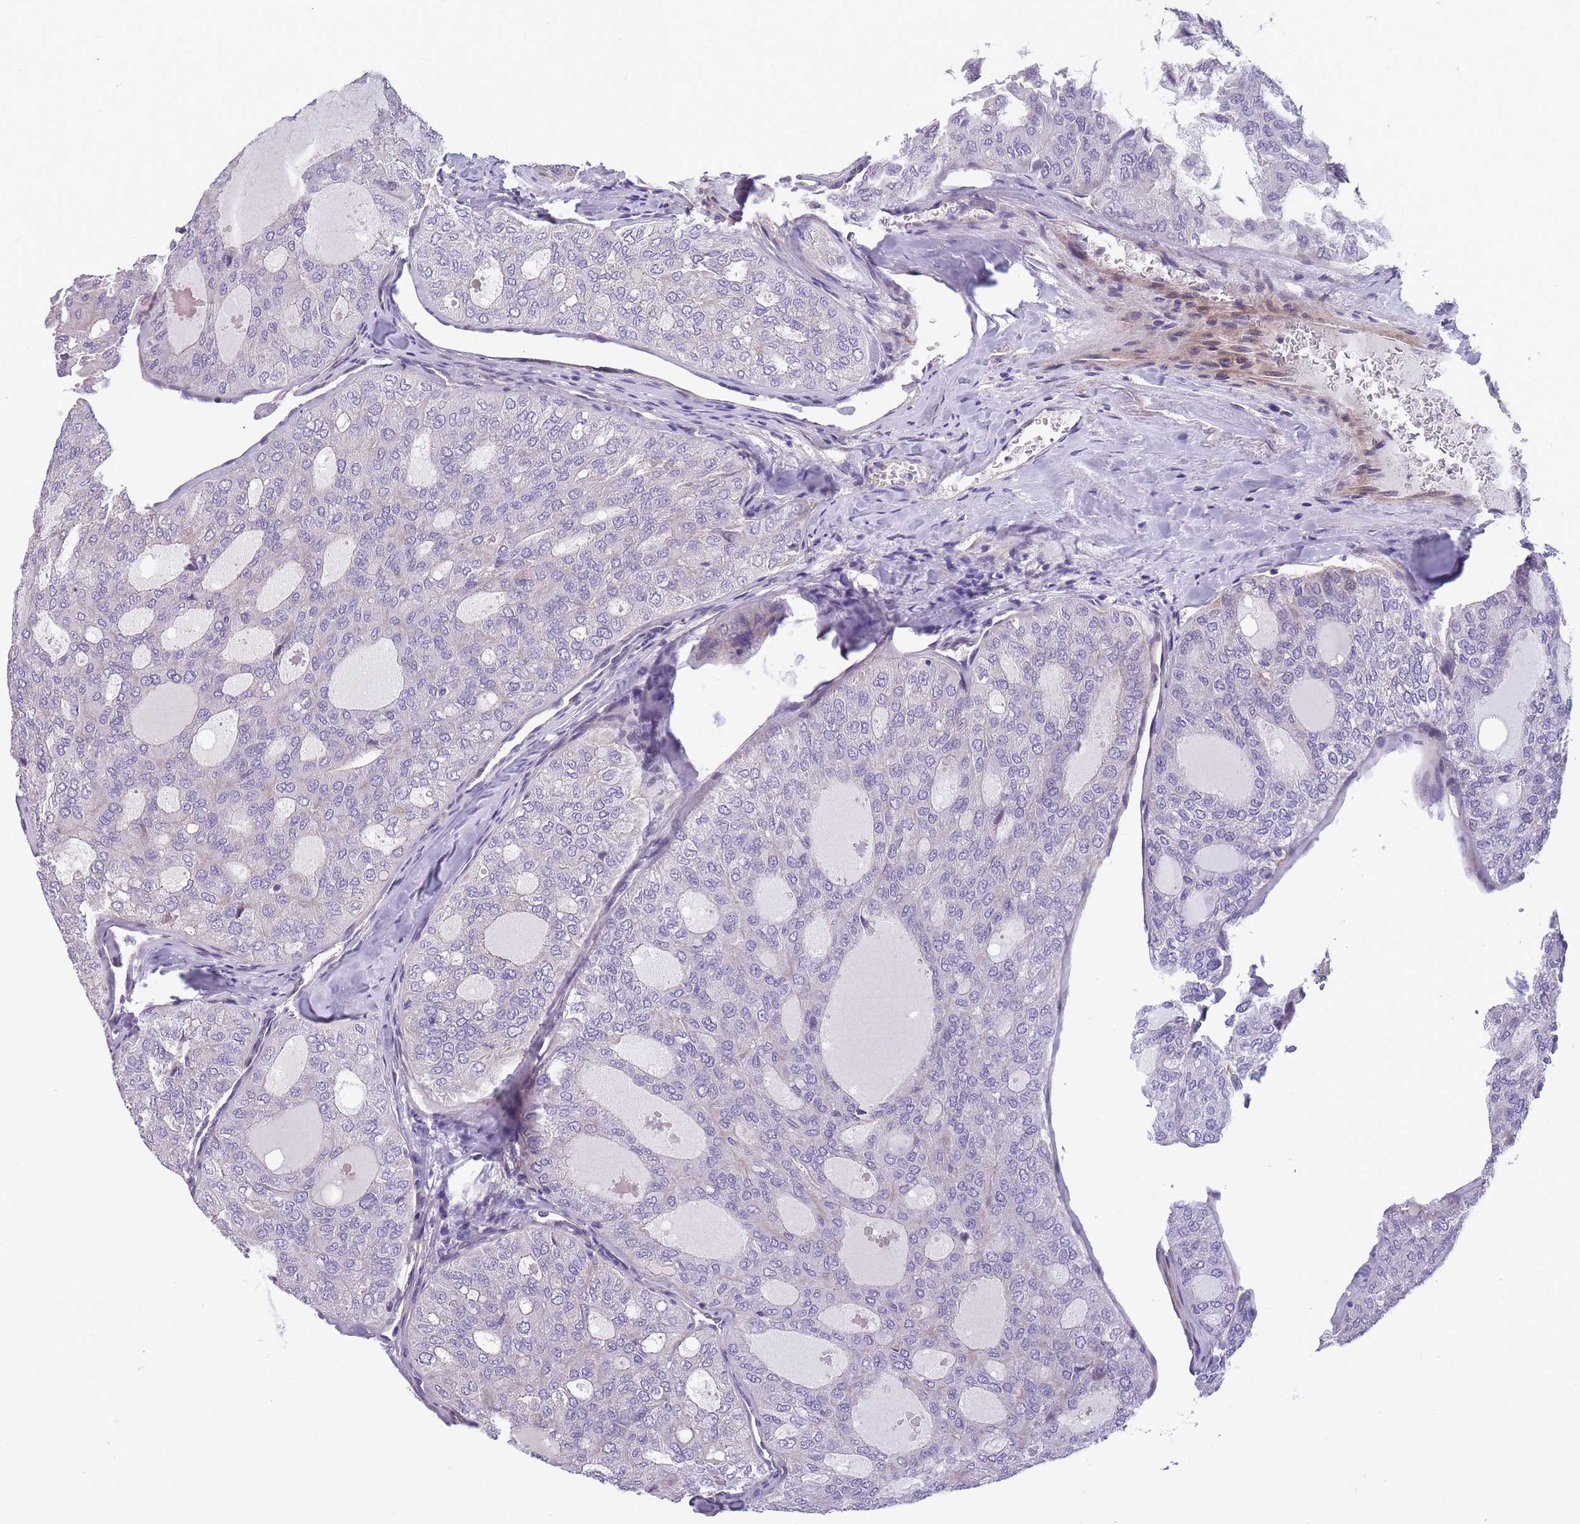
{"staining": {"intensity": "negative", "quantity": "none", "location": "none"}, "tissue": "thyroid cancer", "cell_type": "Tumor cells", "image_type": "cancer", "snomed": [{"axis": "morphology", "description": "Follicular adenoma carcinoma, NOS"}, {"axis": "topography", "description": "Thyroid gland"}], "caption": "Immunohistochemical staining of thyroid follicular adenoma carcinoma displays no significant staining in tumor cells.", "gene": "FAM83F", "patient": {"sex": "male", "age": 75}}